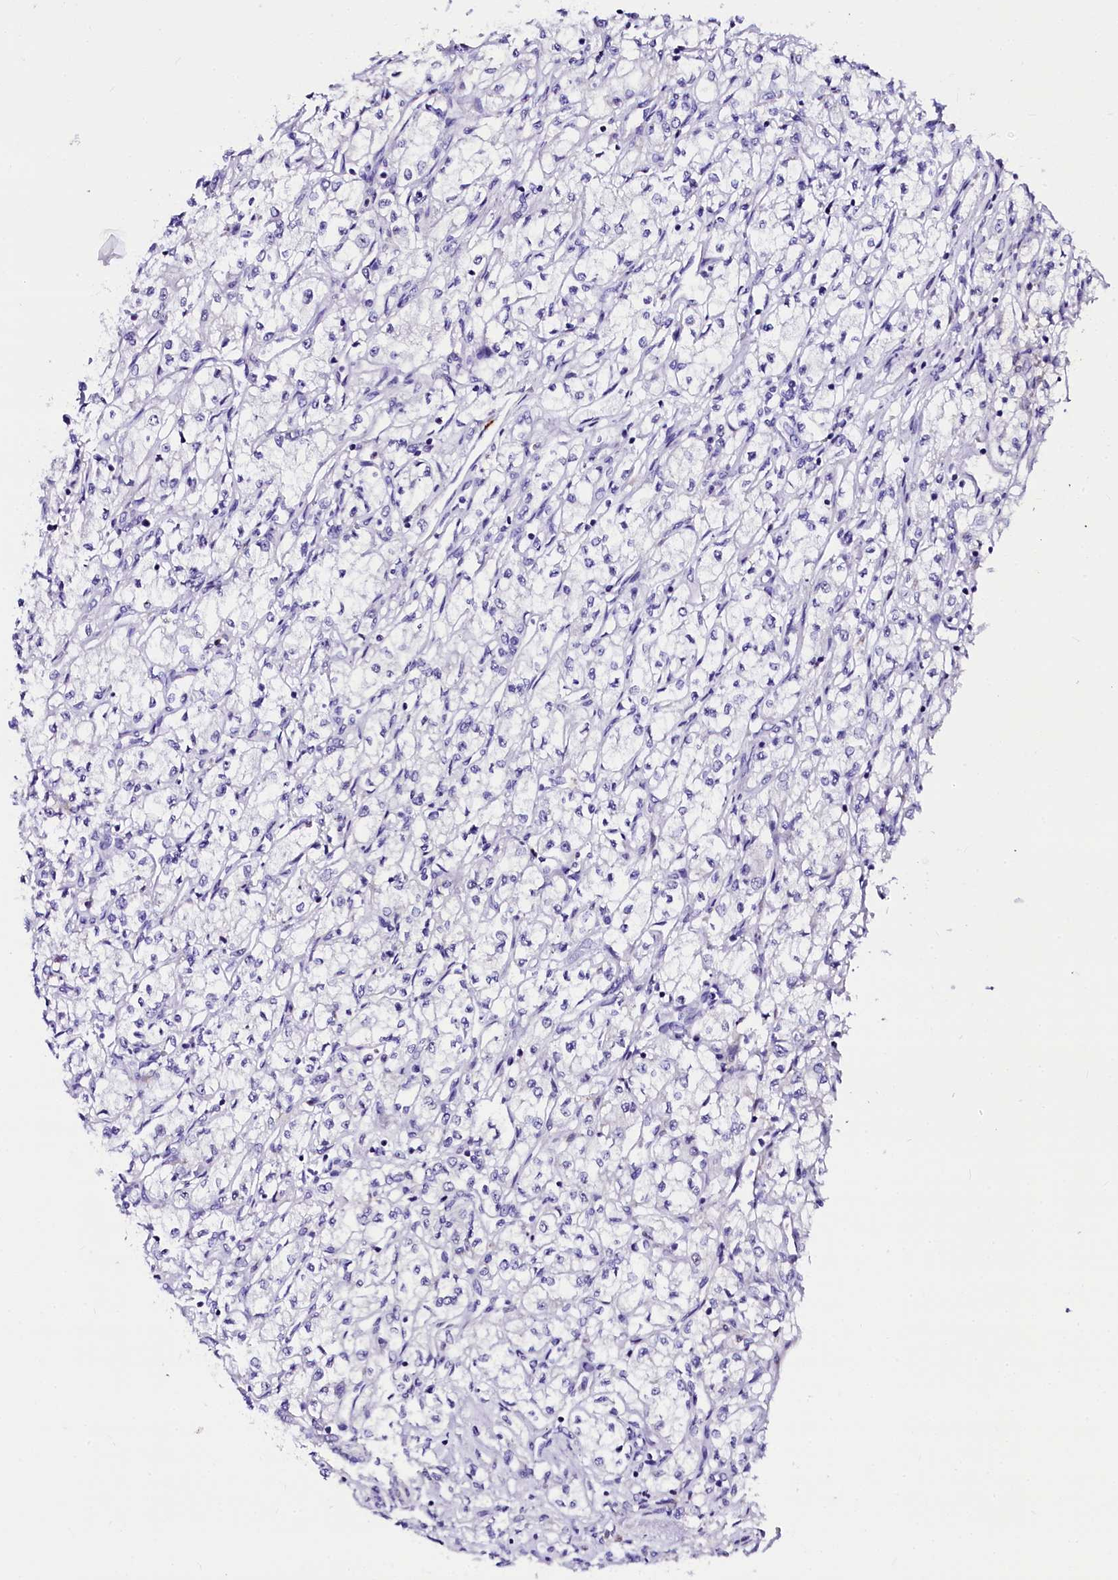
{"staining": {"intensity": "negative", "quantity": "none", "location": "none"}, "tissue": "renal cancer", "cell_type": "Tumor cells", "image_type": "cancer", "snomed": [{"axis": "morphology", "description": "Adenocarcinoma, NOS"}, {"axis": "topography", "description": "Kidney"}], "caption": "IHC of human renal cancer demonstrates no staining in tumor cells.", "gene": "OTOL1", "patient": {"sex": "male", "age": 59}}